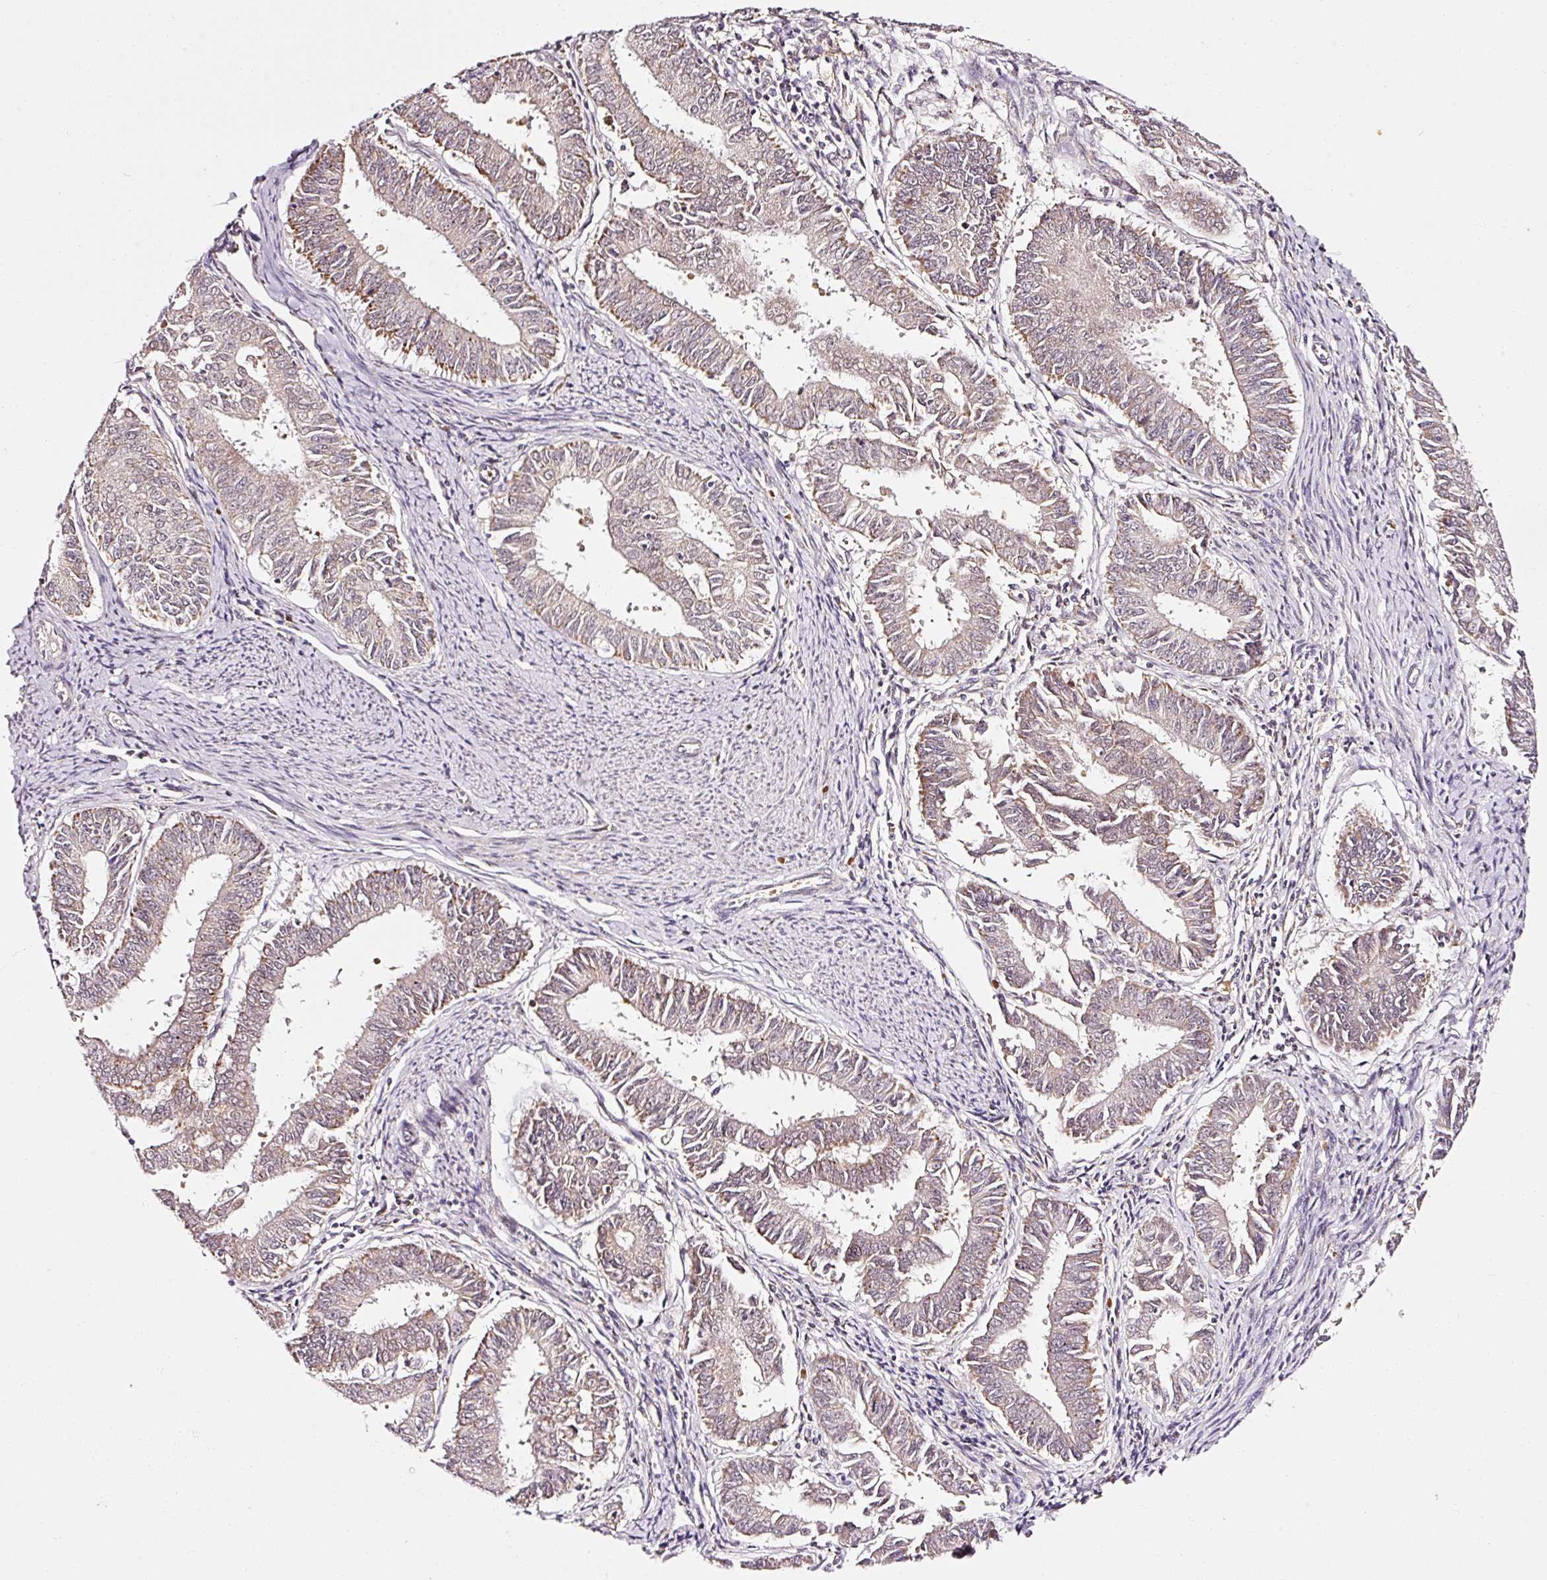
{"staining": {"intensity": "weak", "quantity": "<25%", "location": "cytoplasmic/membranous"}, "tissue": "endometrial cancer", "cell_type": "Tumor cells", "image_type": "cancer", "snomed": [{"axis": "morphology", "description": "Adenocarcinoma, NOS"}, {"axis": "topography", "description": "Endometrium"}], "caption": "The immunohistochemistry photomicrograph has no significant positivity in tumor cells of endometrial cancer tissue.", "gene": "ZNF460", "patient": {"sex": "female", "age": 73}}